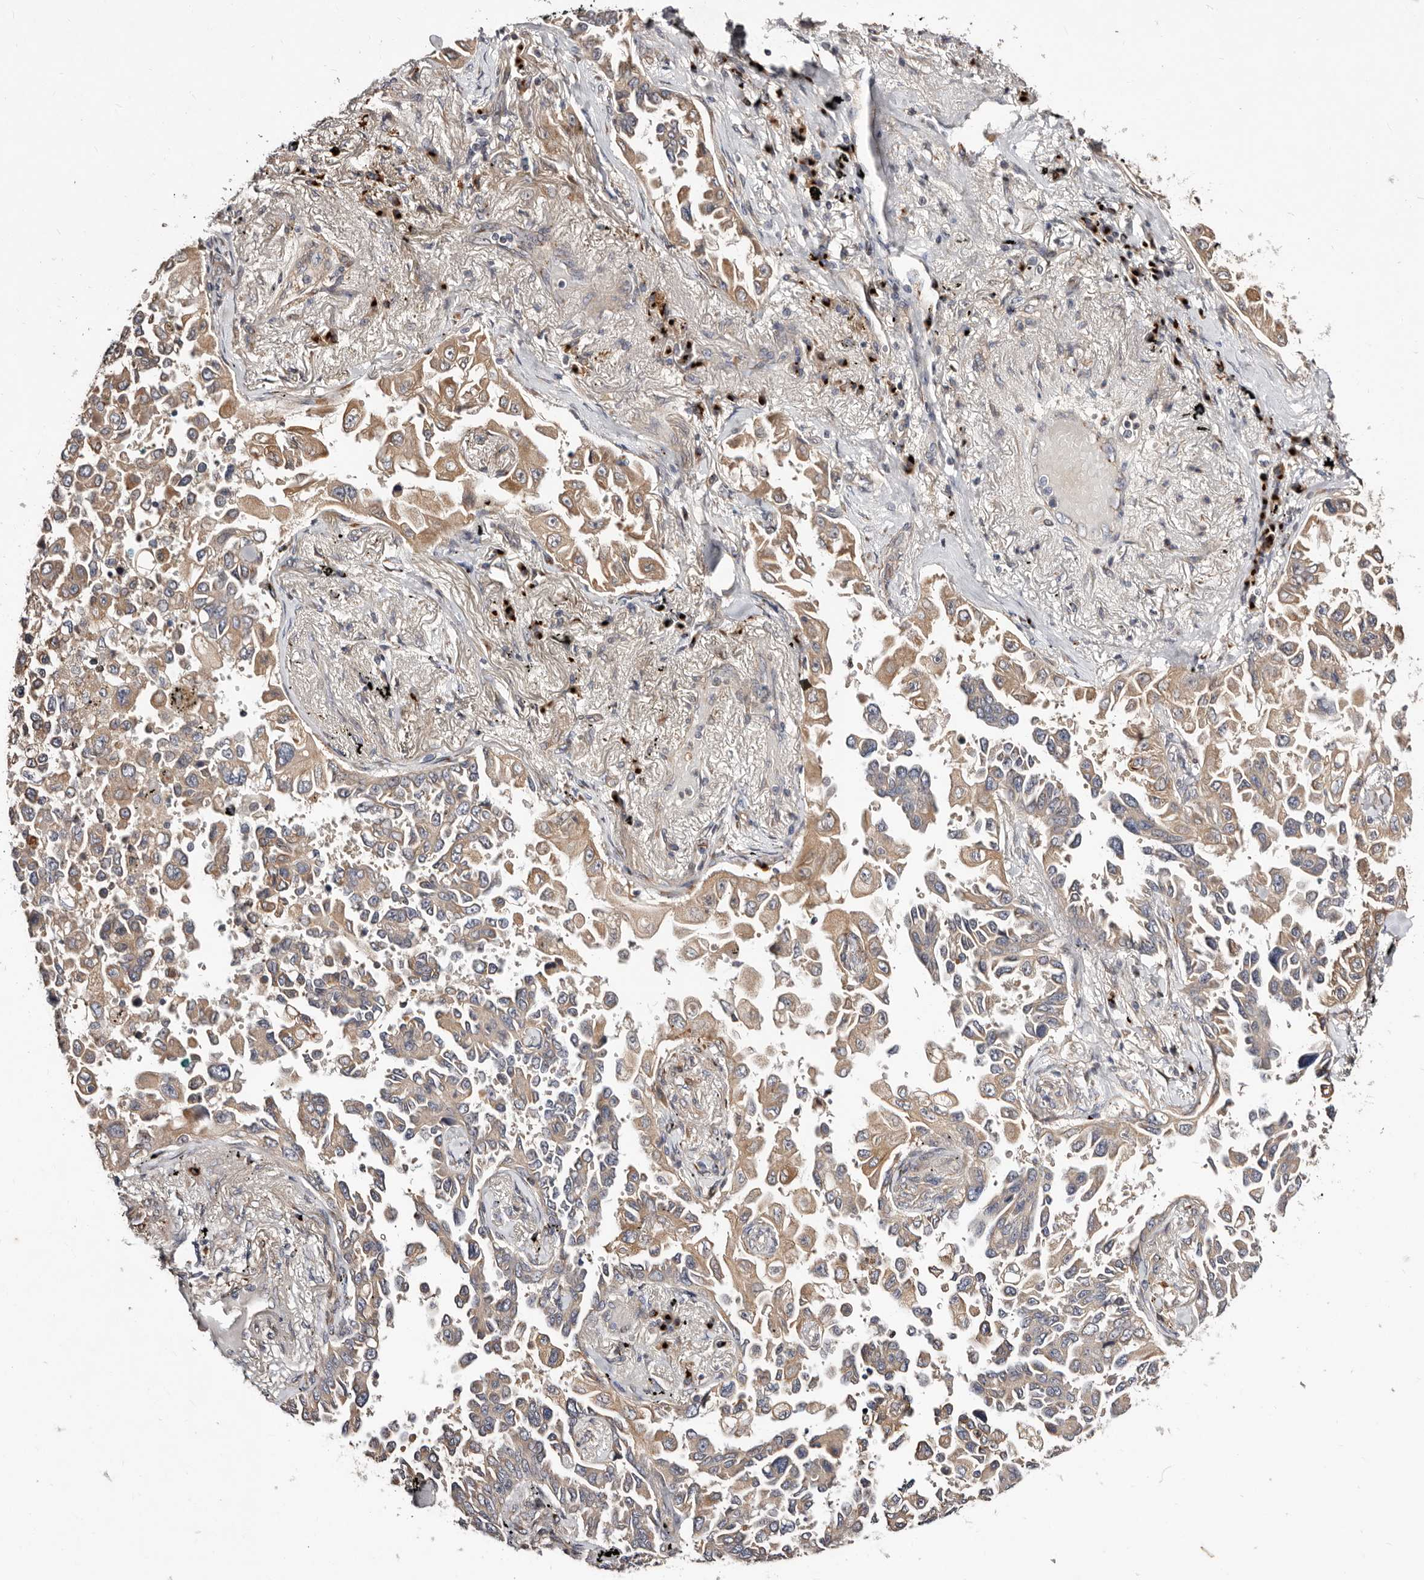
{"staining": {"intensity": "moderate", "quantity": "25%-75%", "location": "cytoplasmic/membranous"}, "tissue": "lung cancer", "cell_type": "Tumor cells", "image_type": "cancer", "snomed": [{"axis": "morphology", "description": "Adenocarcinoma, NOS"}, {"axis": "topography", "description": "Lung"}], "caption": "This is an image of immunohistochemistry (IHC) staining of lung cancer (adenocarcinoma), which shows moderate expression in the cytoplasmic/membranous of tumor cells.", "gene": "DACT2", "patient": {"sex": "female", "age": 67}}